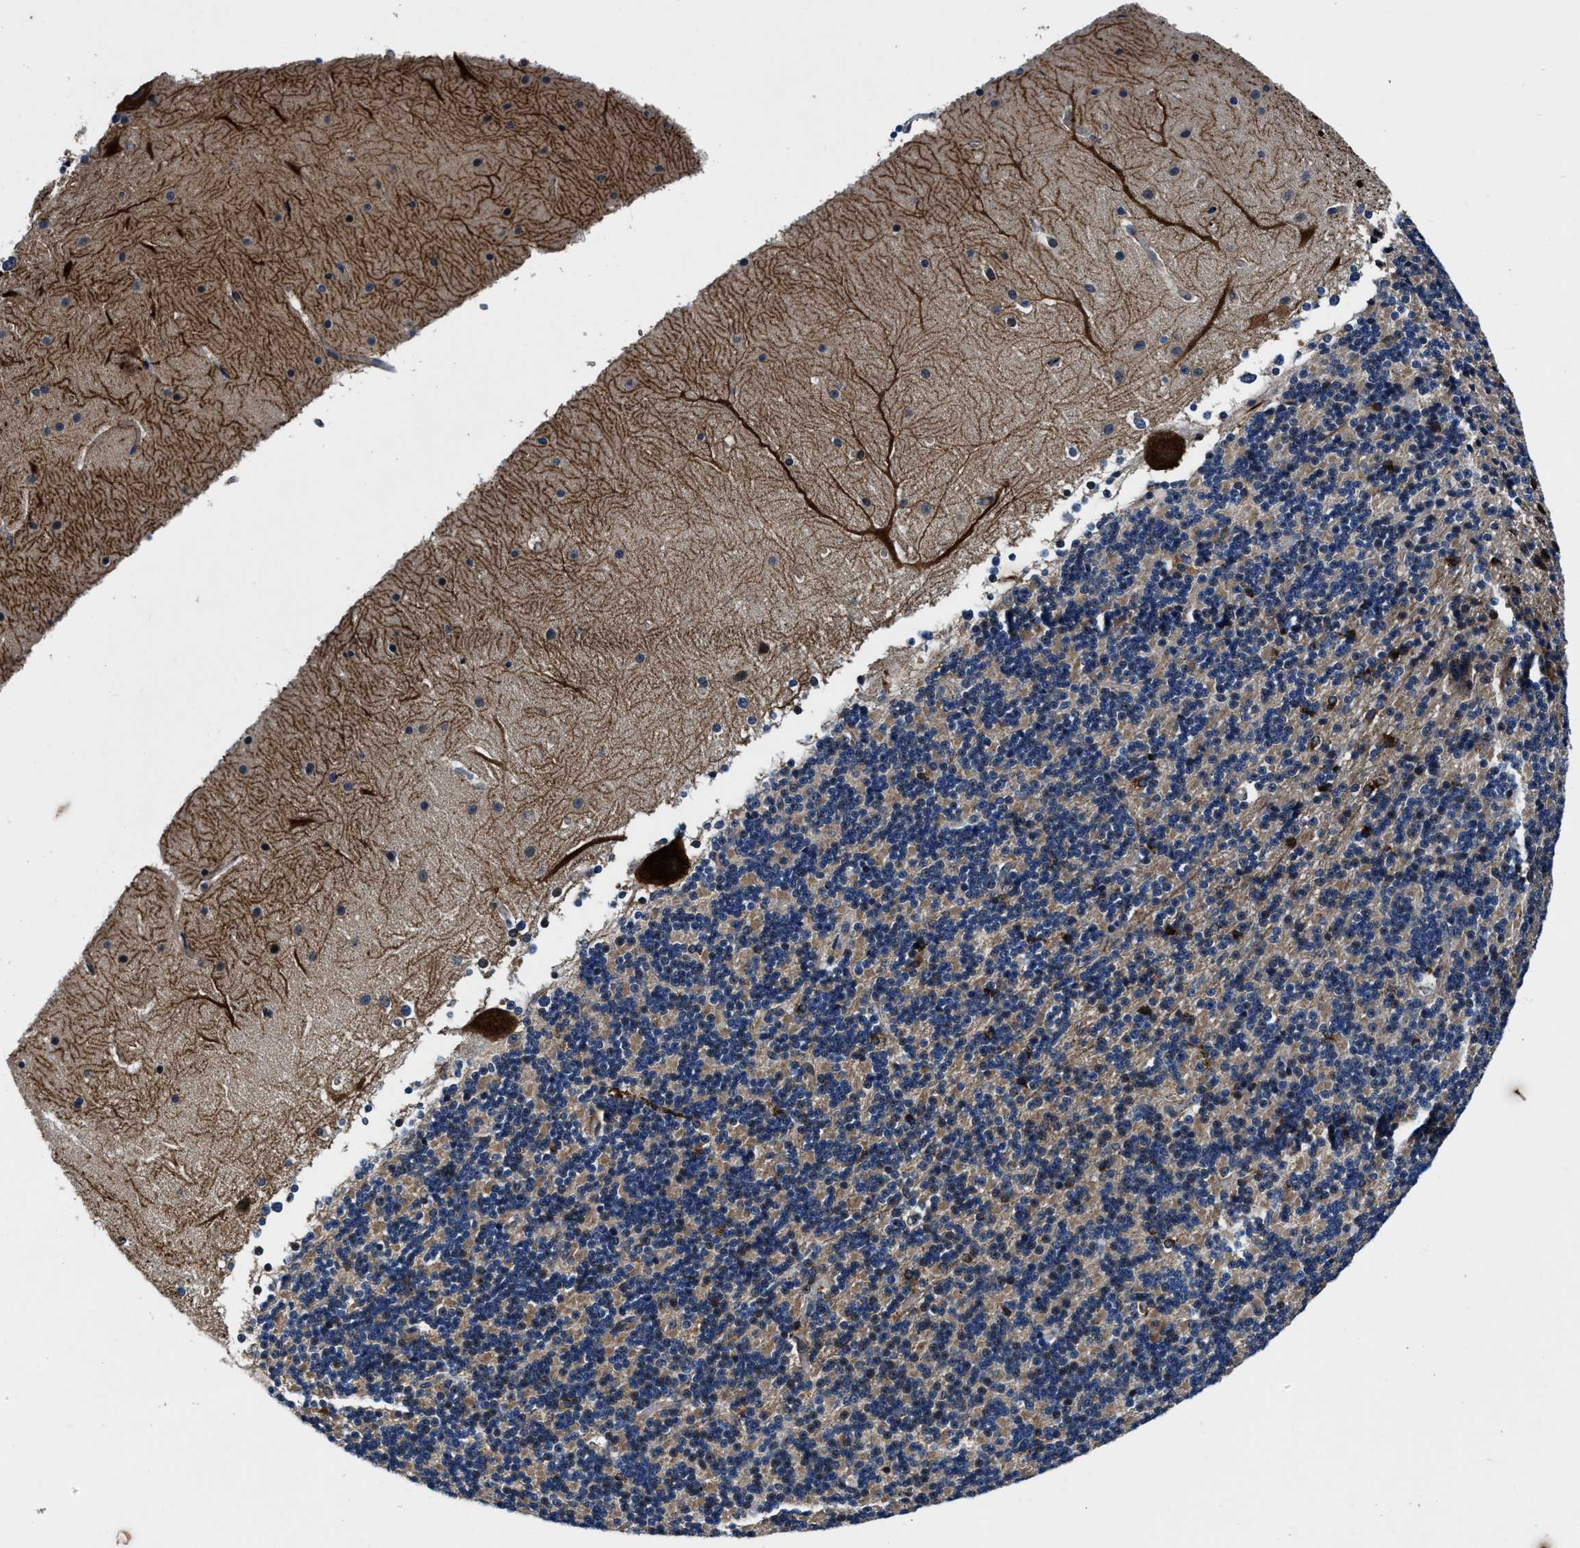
{"staining": {"intensity": "moderate", "quantity": "<25%", "location": "cytoplasmic/membranous"}, "tissue": "cerebellum", "cell_type": "Cells in granular layer", "image_type": "normal", "snomed": [{"axis": "morphology", "description": "Normal tissue, NOS"}, {"axis": "topography", "description": "Cerebellum"}], "caption": "Cells in granular layer exhibit low levels of moderate cytoplasmic/membranous expression in about <25% of cells in benign human cerebellum.", "gene": "C2orf66", "patient": {"sex": "female", "age": 19}}